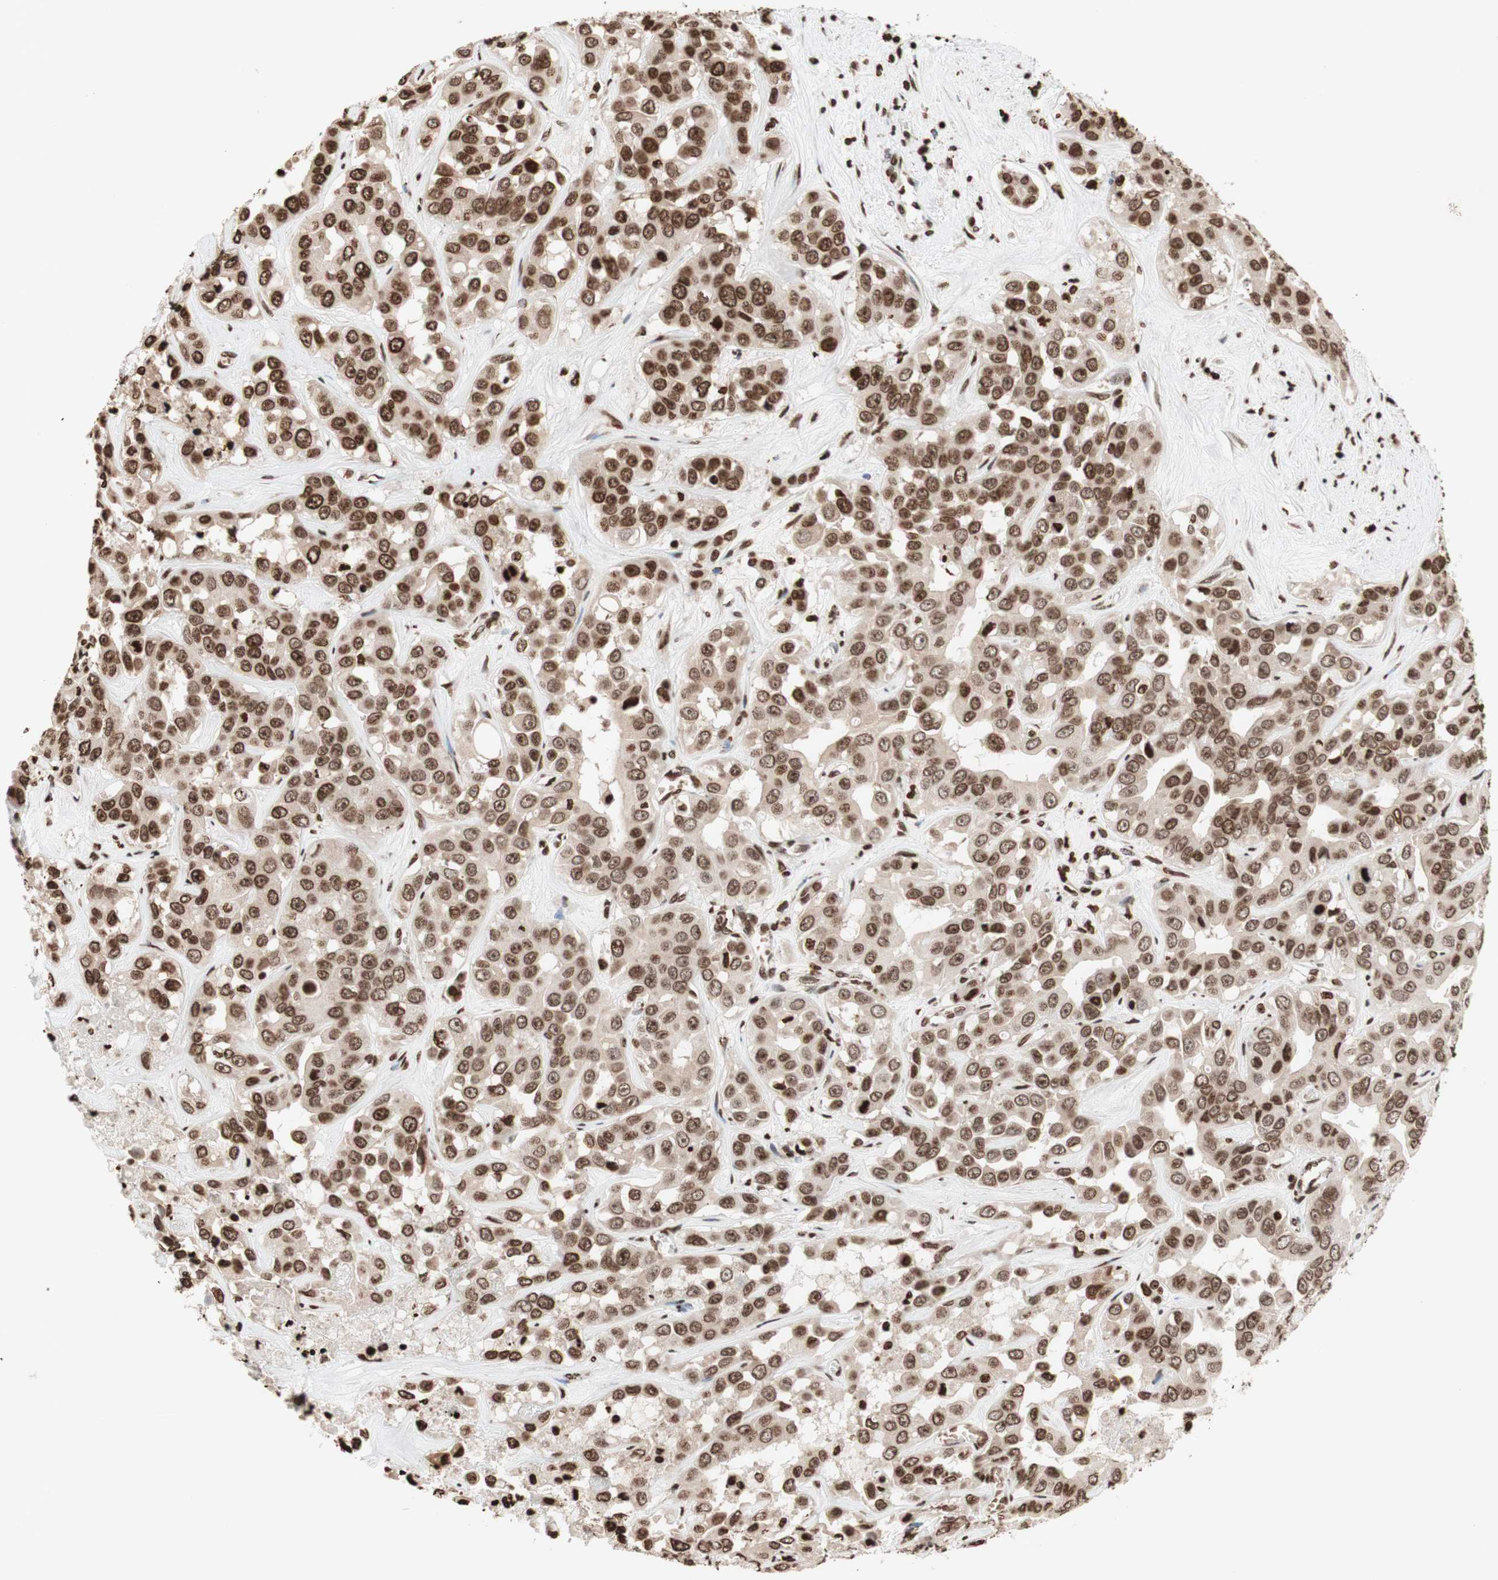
{"staining": {"intensity": "moderate", "quantity": ">75%", "location": "cytoplasmic/membranous,nuclear"}, "tissue": "liver cancer", "cell_type": "Tumor cells", "image_type": "cancer", "snomed": [{"axis": "morphology", "description": "Cholangiocarcinoma"}, {"axis": "topography", "description": "Liver"}], "caption": "Cholangiocarcinoma (liver) stained for a protein reveals moderate cytoplasmic/membranous and nuclear positivity in tumor cells. (IHC, brightfield microscopy, high magnification).", "gene": "NCOA3", "patient": {"sex": "female", "age": 52}}